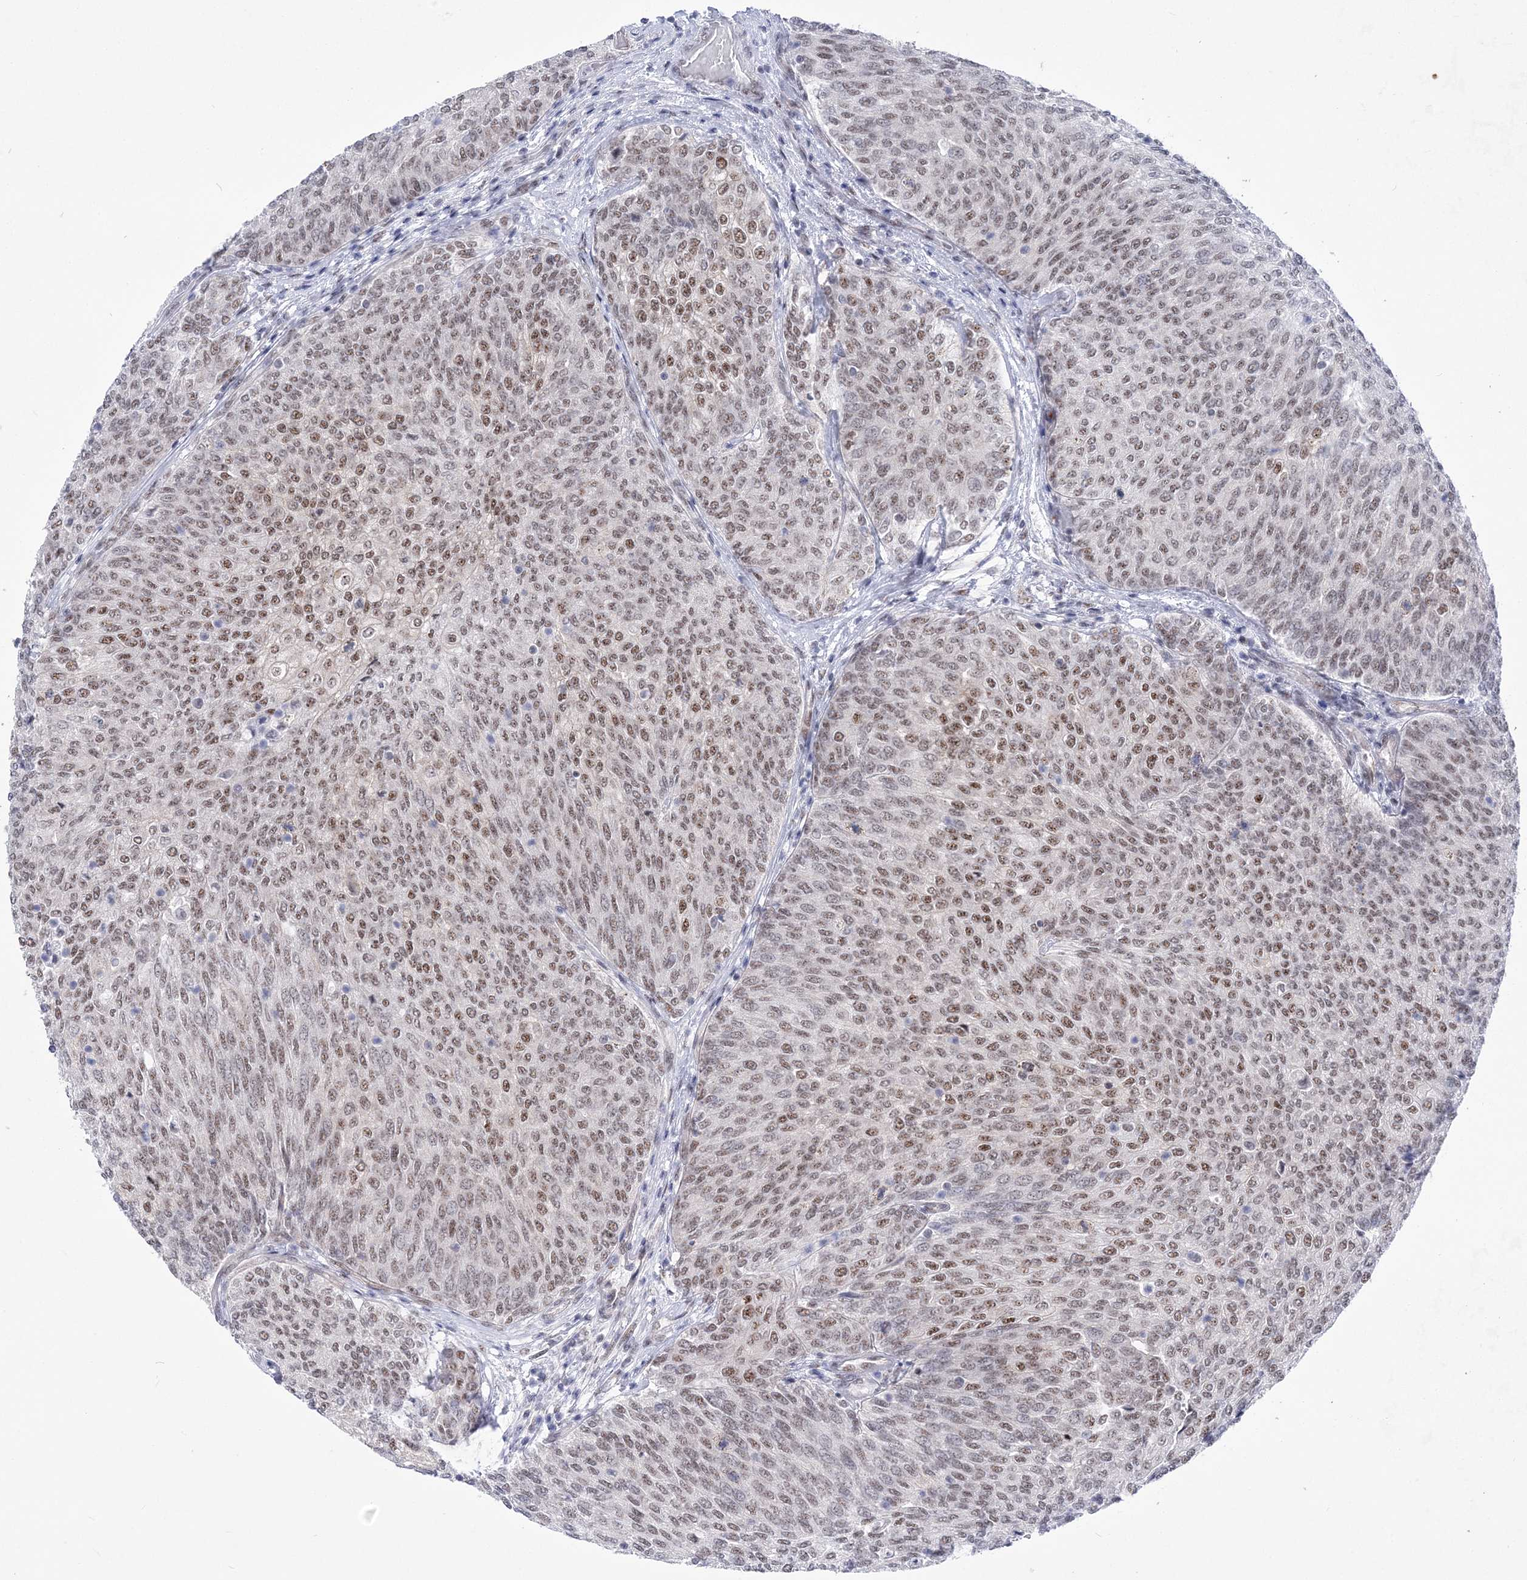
{"staining": {"intensity": "moderate", "quantity": ">75%", "location": "nuclear"}, "tissue": "urothelial cancer", "cell_type": "Tumor cells", "image_type": "cancer", "snomed": [{"axis": "morphology", "description": "Urothelial carcinoma, Low grade"}, {"axis": "topography", "description": "Urinary bladder"}], "caption": "The micrograph reveals a brown stain indicating the presence of a protein in the nuclear of tumor cells in urothelial cancer.", "gene": "NSUN2", "patient": {"sex": "female", "age": 79}}